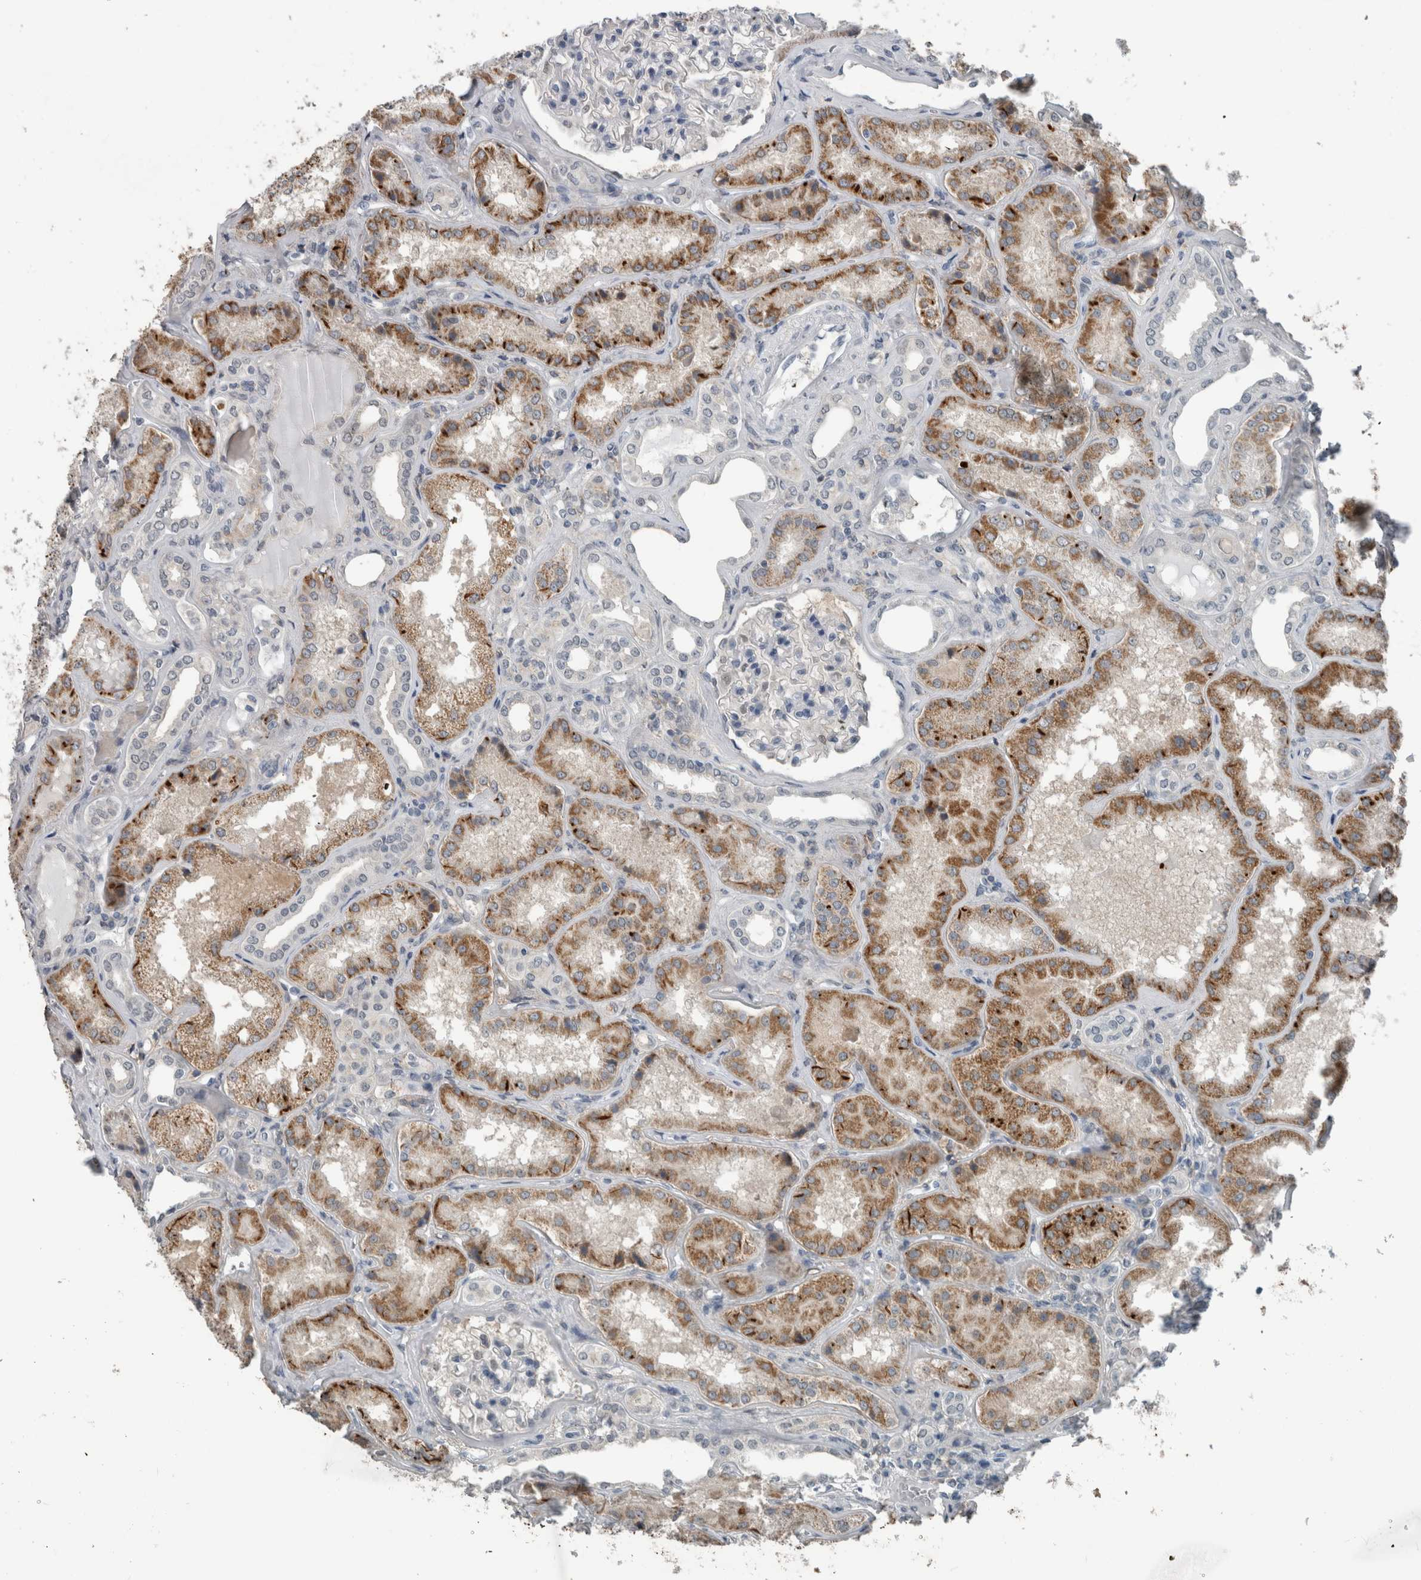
{"staining": {"intensity": "weak", "quantity": "<25%", "location": "nuclear"}, "tissue": "kidney", "cell_type": "Cells in glomeruli", "image_type": "normal", "snomed": [{"axis": "morphology", "description": "Normal tissue, NOS"}, {"axis": "topography", "description": "Kidney"}], "caption": "Image shows no protein expression in cells in glomeruli of benign kidney.", "gene": "ACSF2", "patient": {"sex": "female", "age": 56}}